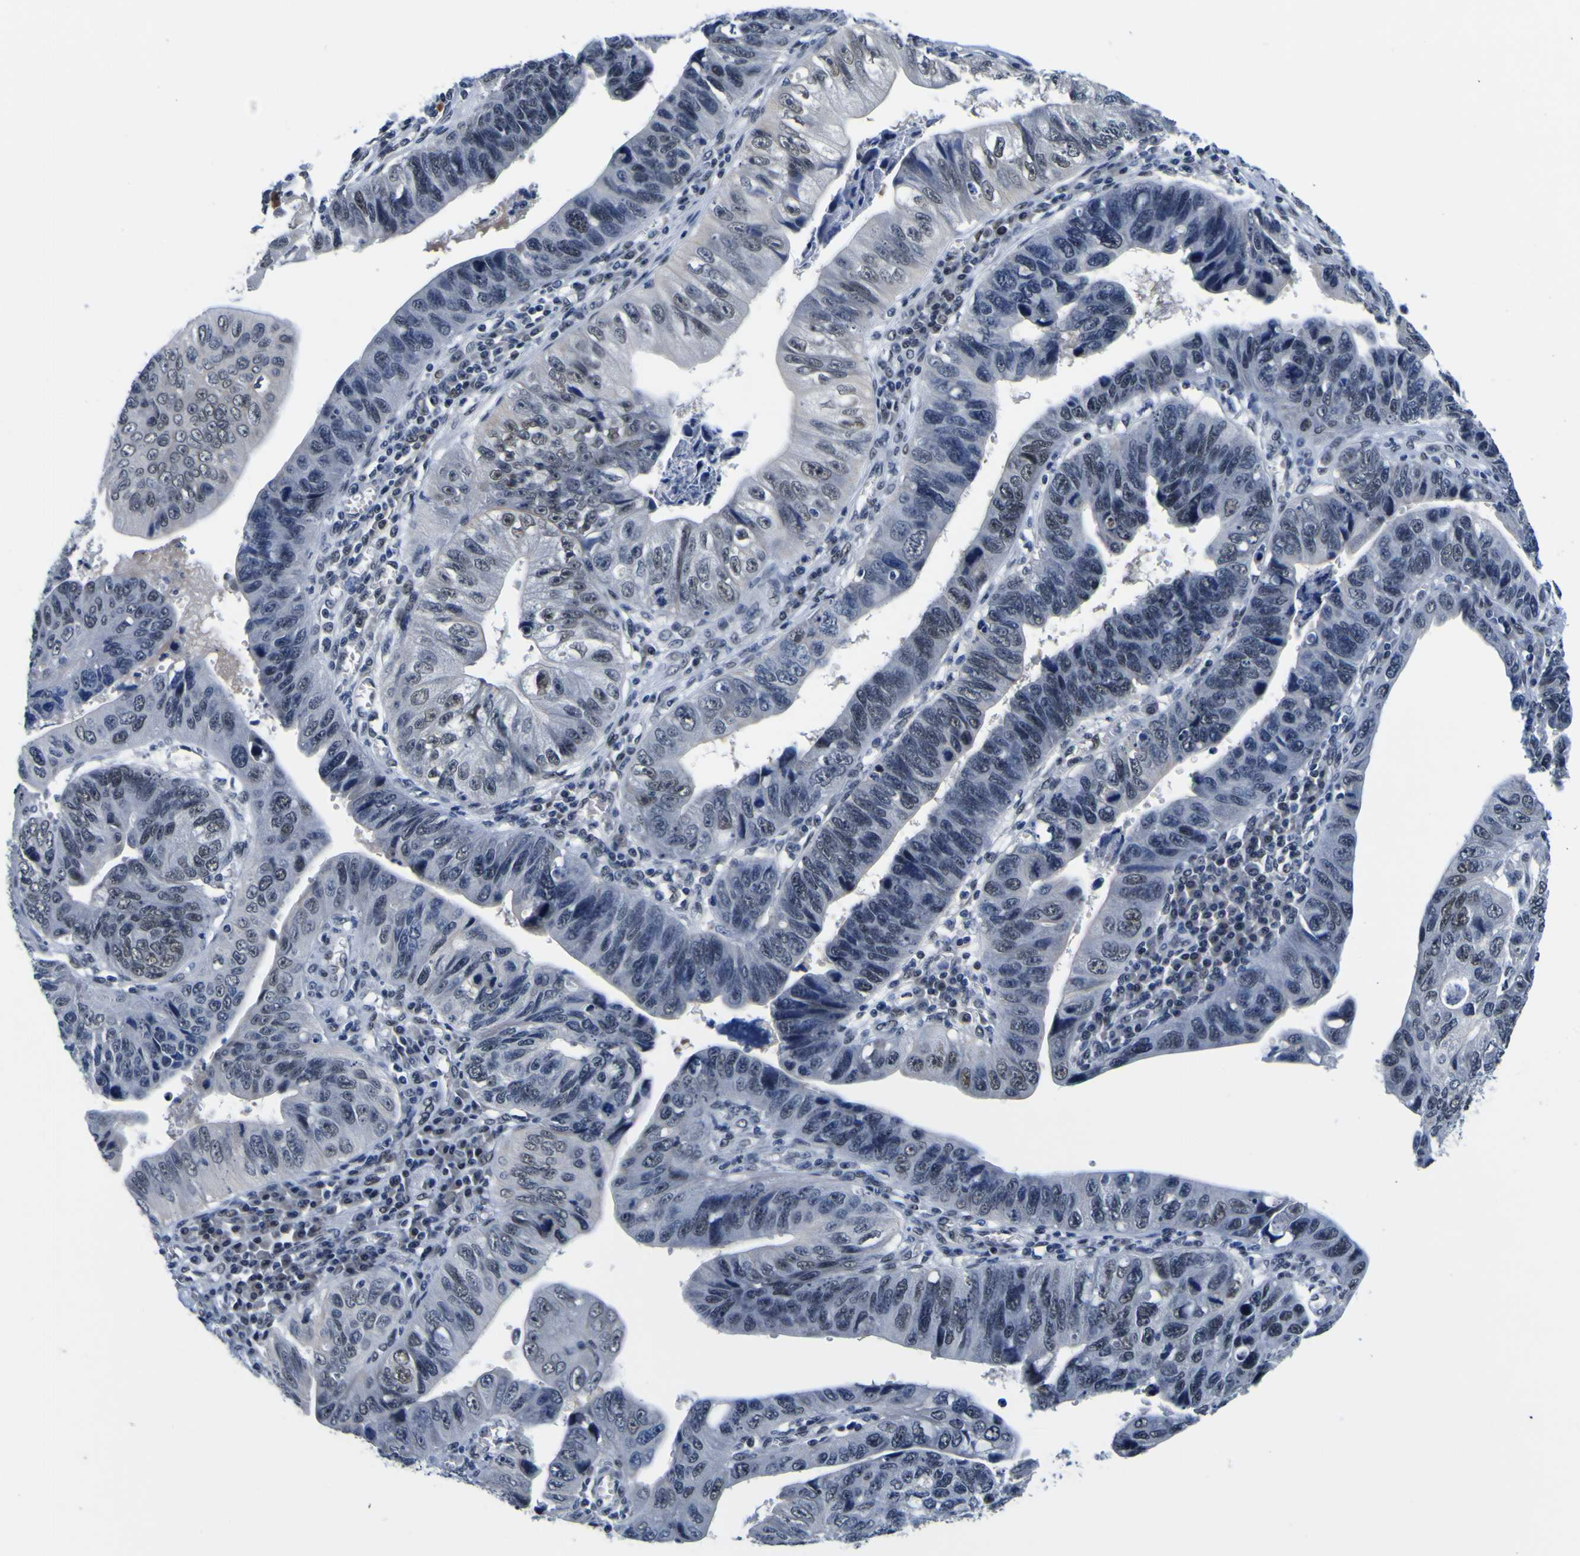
{"staining": {"intensity": "negative", "quantity": "none", "location": "none"}, "tissue": "stomach cancer", "cell_type": "Tumor cells", "image_type": "cancer", "snomed": [{"axis": "morphology", "description": "Adenocarcinoma, NOS"}, {"axis": "topography", "description": "Stomach"}], "caption": "A micrograph of adenocarcinoma (stomach) stained for a protein displays no brown staining in tumor cells.", "gene": "CUL4B", "patient": {"sex": "male", "age": 59}}